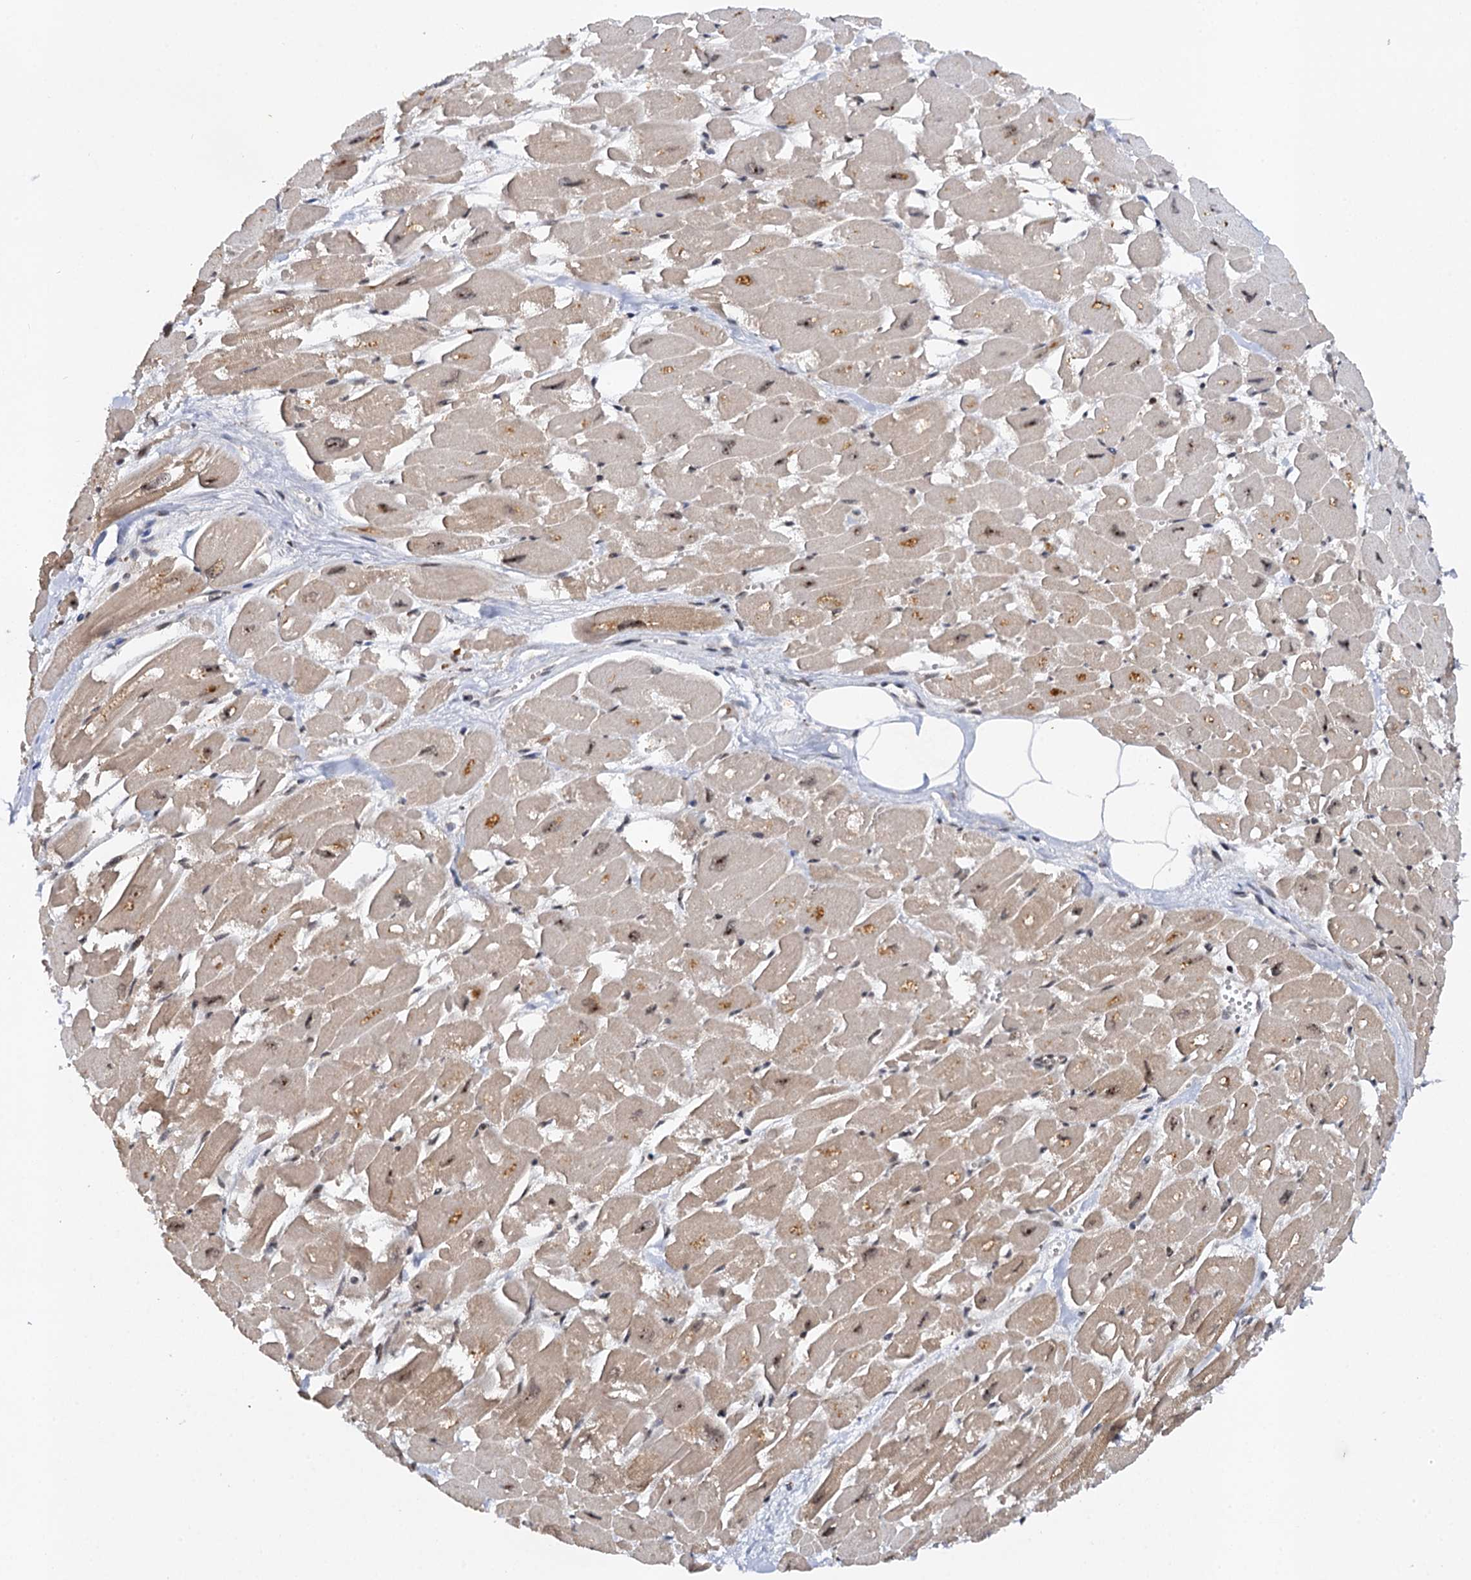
{"staining": {"intensity": "moderate", "quantity": "25%-75%", "location": "cytoplasmic/membranous,nuclear"}, "tissue": "heart muscle", "cell_type": "Cardiomyocytes", "image_type": "normal", "snomed": [{"axis": "morphology", "description": "Normal tissue, NOS"}, {"axis": "topography", "description": "Heart"}], "caption": "Moderate cytoplasmic/membranous,nuclear staining is seen in about 25%-75% of cardiomyocytes in unremarkable heart muscle.", "gene": "BUD13", "patient": {"sex": "male", "age": 54}}